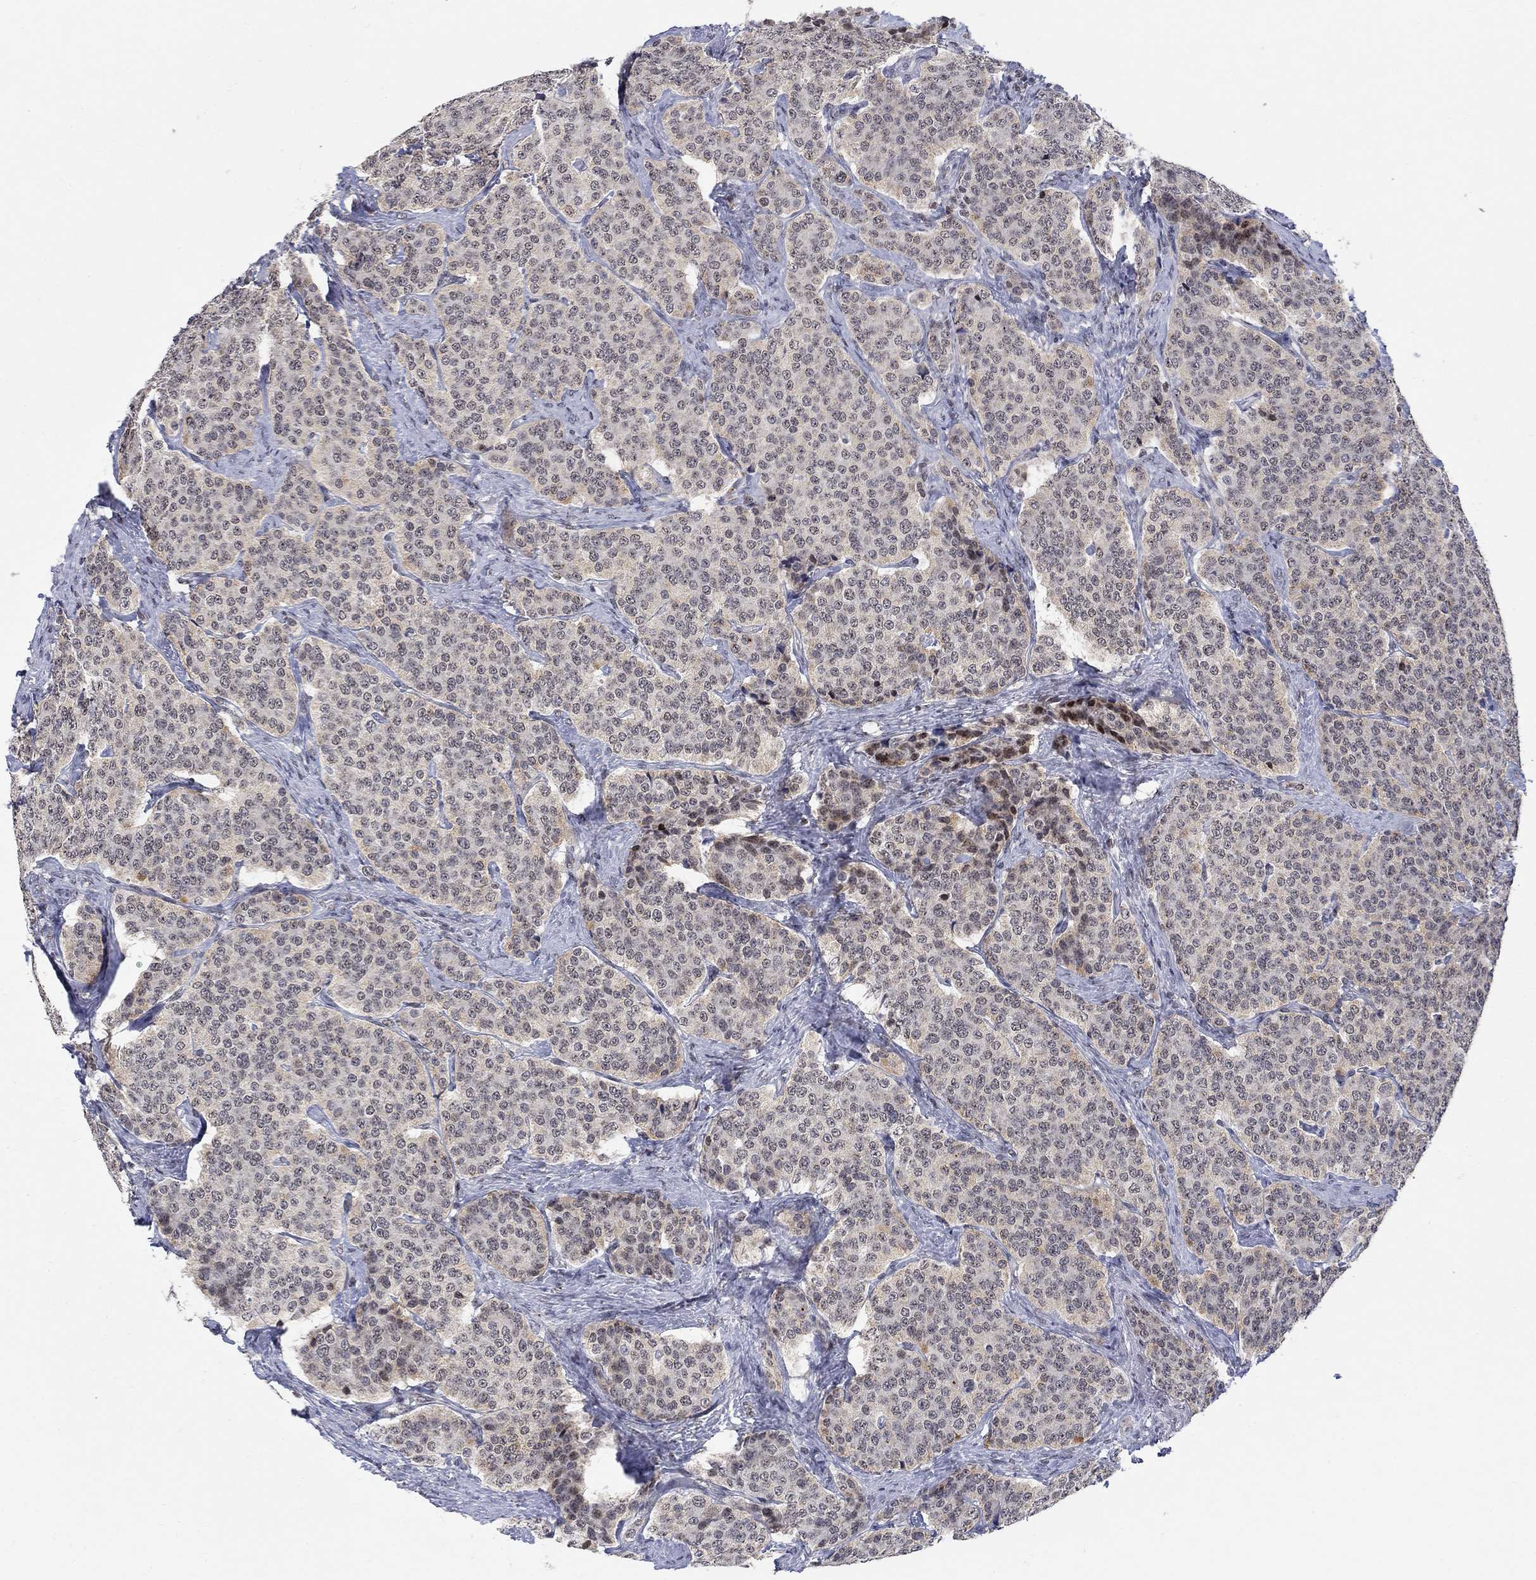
{"staining": {"intensity": "negative", "quantity": "none", "location": "none"}, "tissue": "carcinoid", "cell_type": "Tumor cells", "image_type": "cancer", "snomed": [{"axis": "morphology", "description": "Carcinoid, malignant, NOS"}, {"axis": "topography", "description": "Small intestine"}], "caption": "This is an immunohistochemistry (IHC) photomicrograph of carcinoid (malignant). There is no staining in tumor cells.", "gene": "KLF12", "patient": {"sex": "female", "age": 58}}